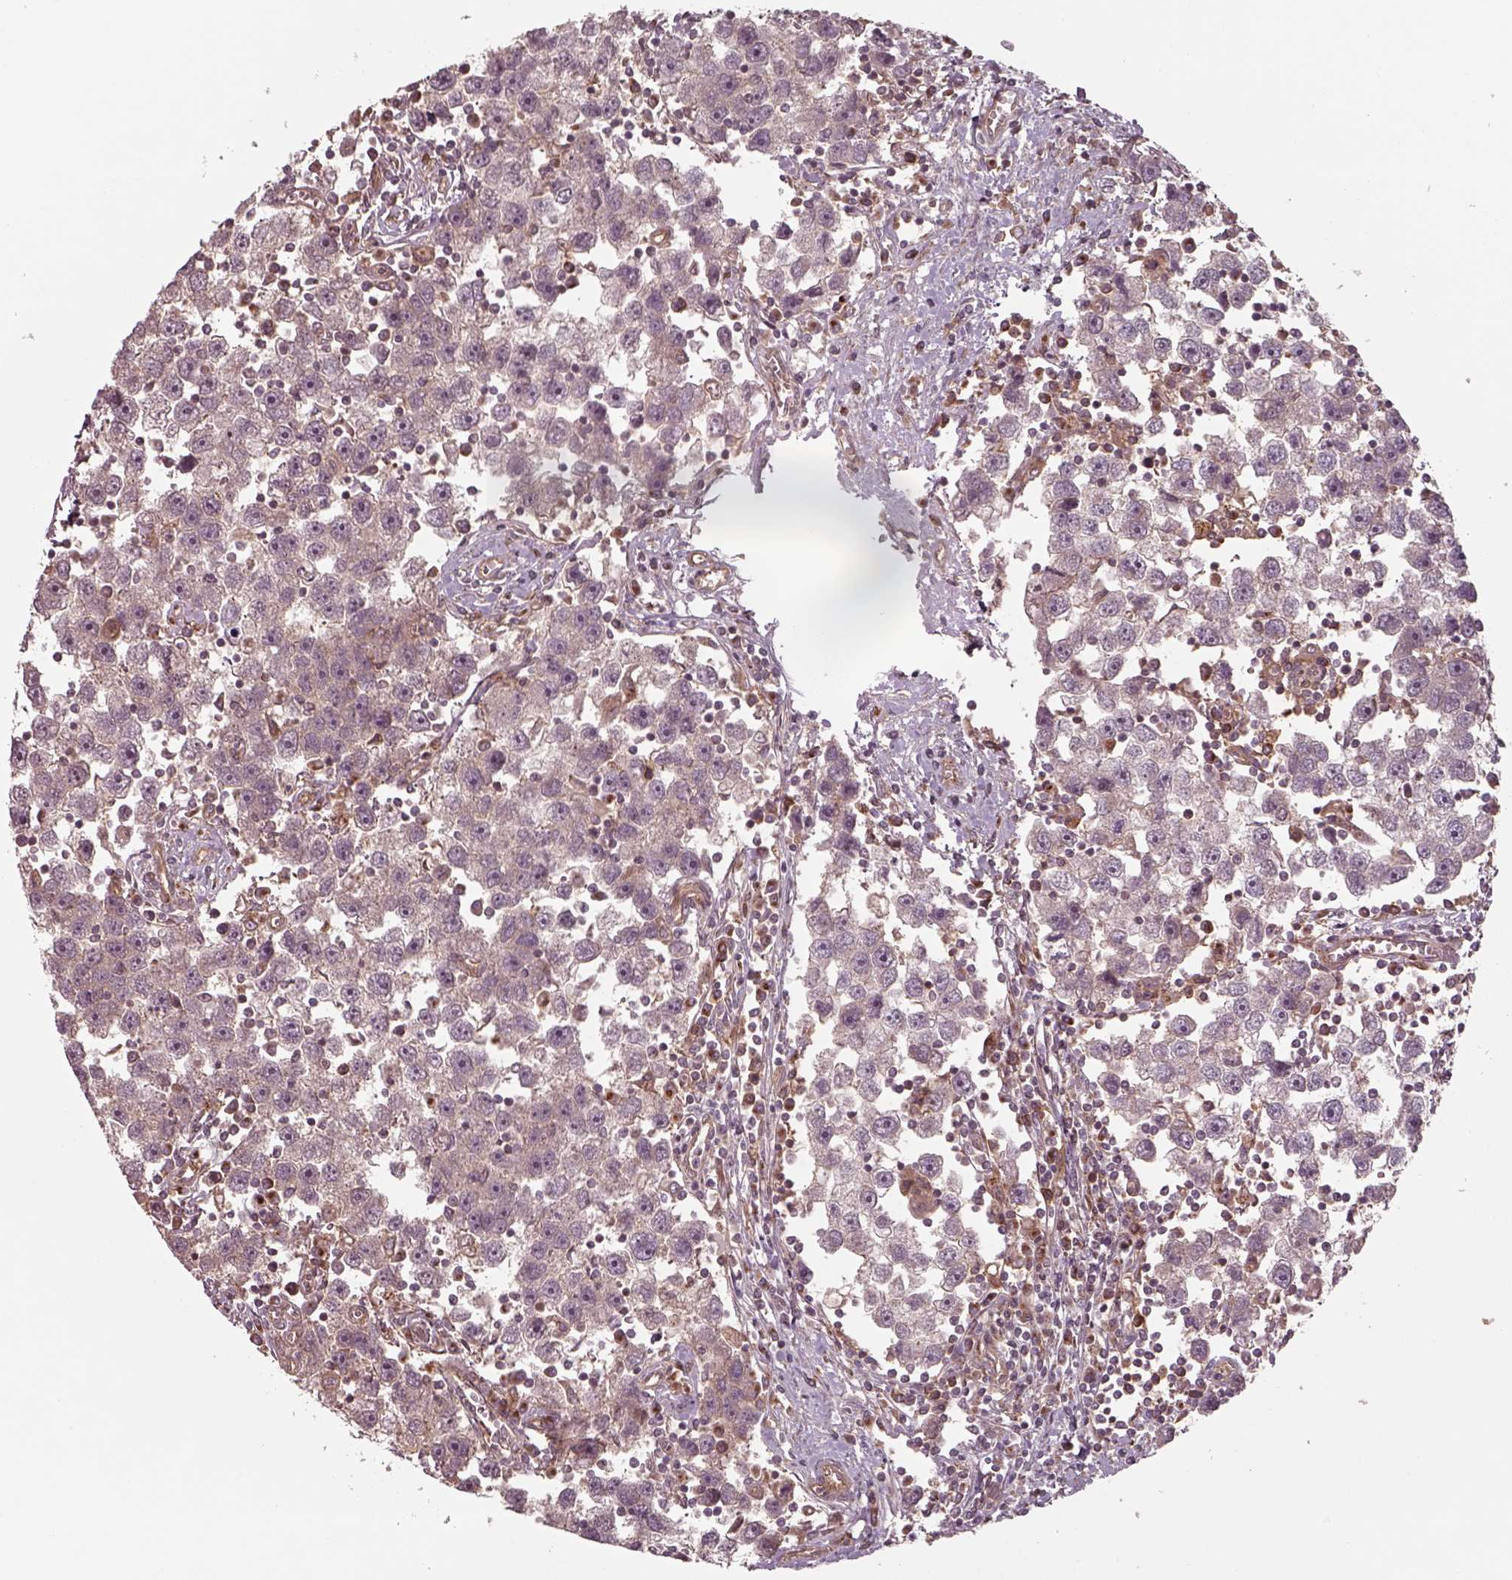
{"staining": {"intensity": "weak", "quantity": "<25%", "location": "cytoplasmic/membranous"}, "tissue": "testis cancer", "cell_type": "Tumor cells", "image_type": "cancer", "snomed": [{"axis": "morphology", "description": "Seminoma, NOS"}, {"axis": "topography", "description": "Testis"}], "caption": "Immunohistochemical staining of human testis seminoma reveals no significant expression in tumor cells. The staining is performed using DAB brown chromogen with nuclei counter-stained in using hematoxylin.", "gene": "CHMP3", "patient": {"sex": "male", "age": 30}}